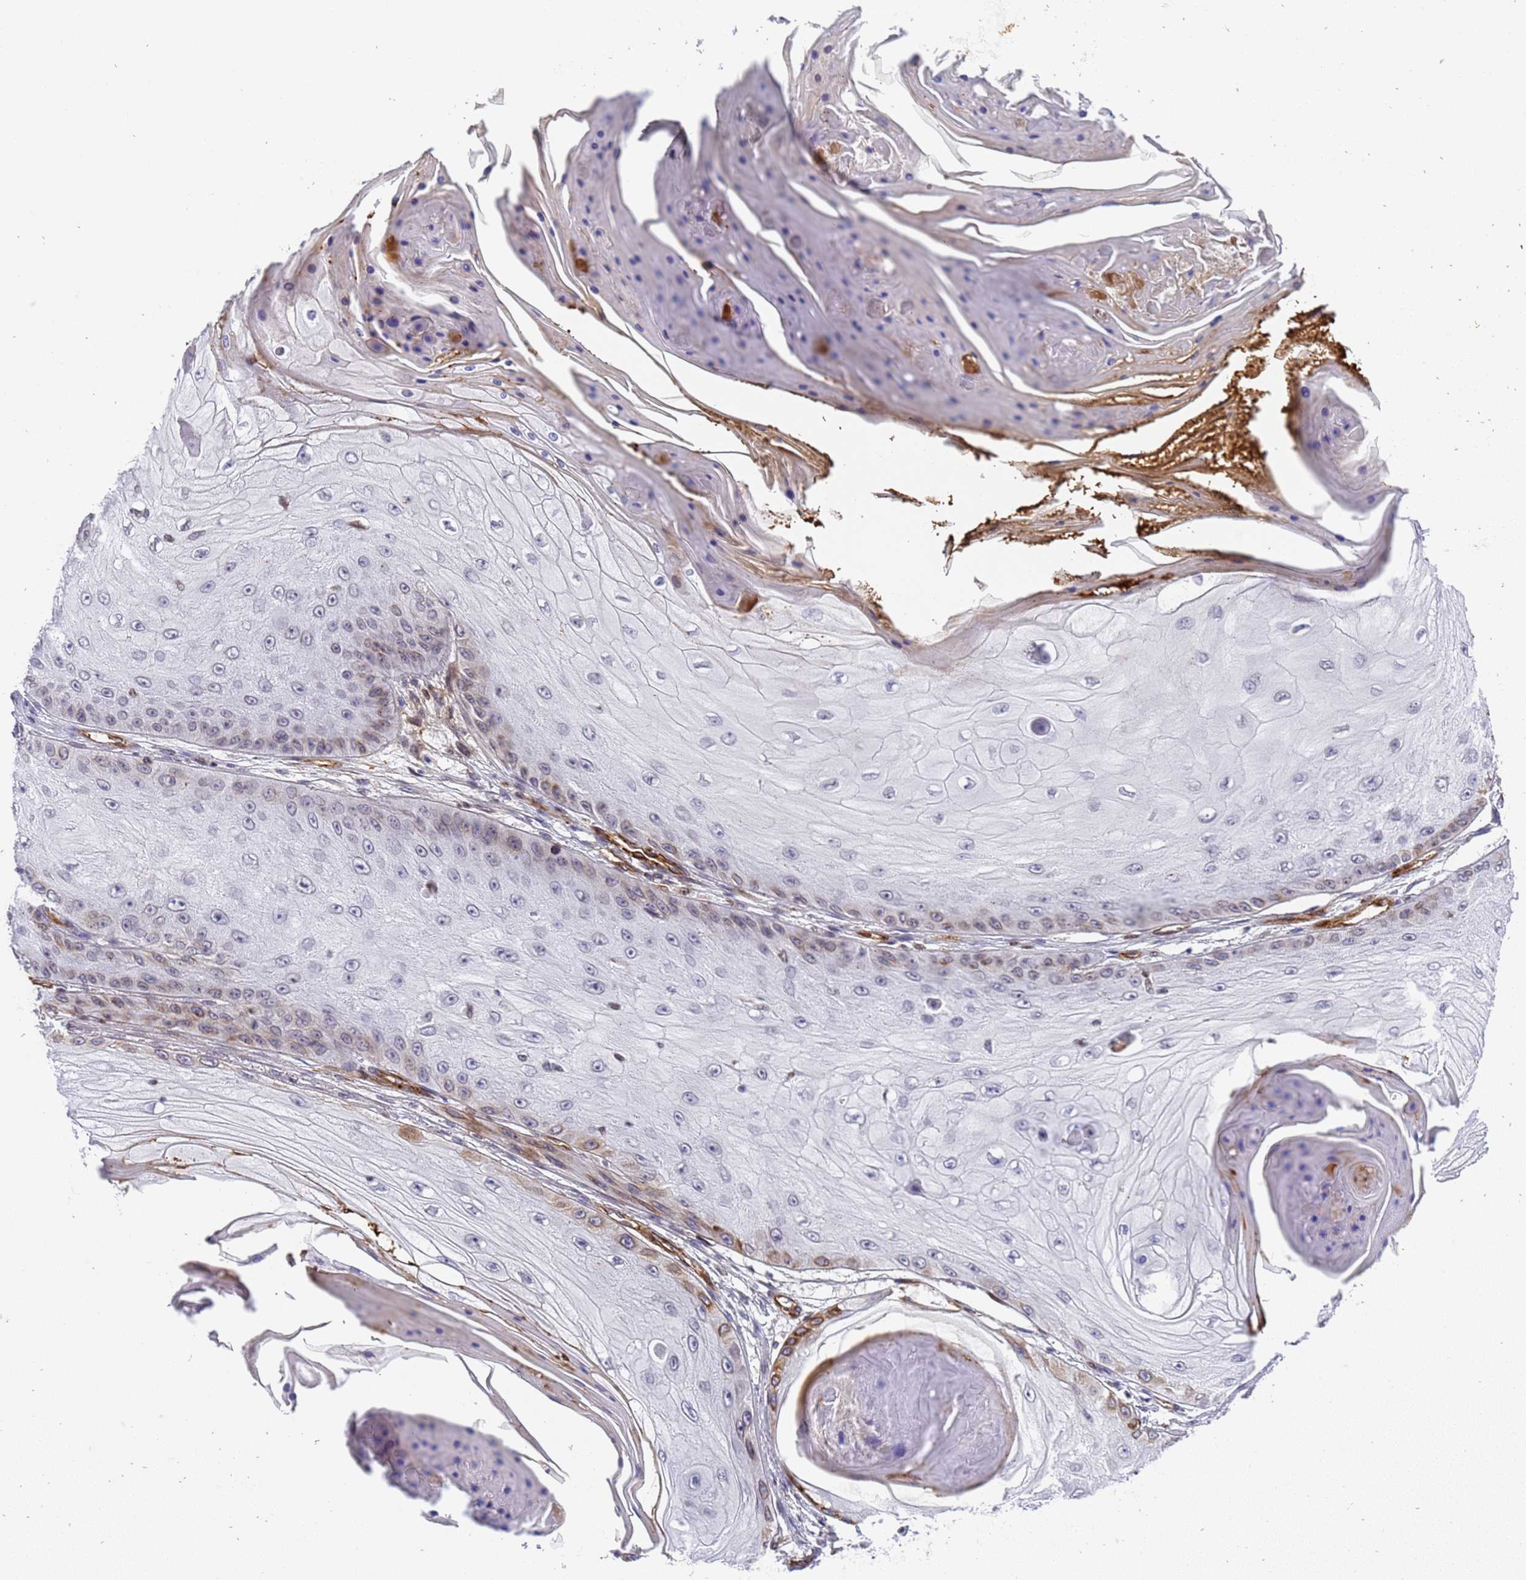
{"staining": {"intensity": "weak", "quantity": "<25%", "location": "cytoplasmic/membranous"}, "tissue": "skin cancer", "cell_type": "Tumor cells", "image_type": "cancer", "snomed": [{"axis": "morphology", "description": "Squamous cell carcinoma, NOS"}, {"axis": "topography", "description": "Skin"}], "caption": "An image of skin squamous cell carcinoma stained for a protein shows no brown staining in tumor cells.", "gene": "IGFBP7", "patient": {"sex": "male", "age": 70}}